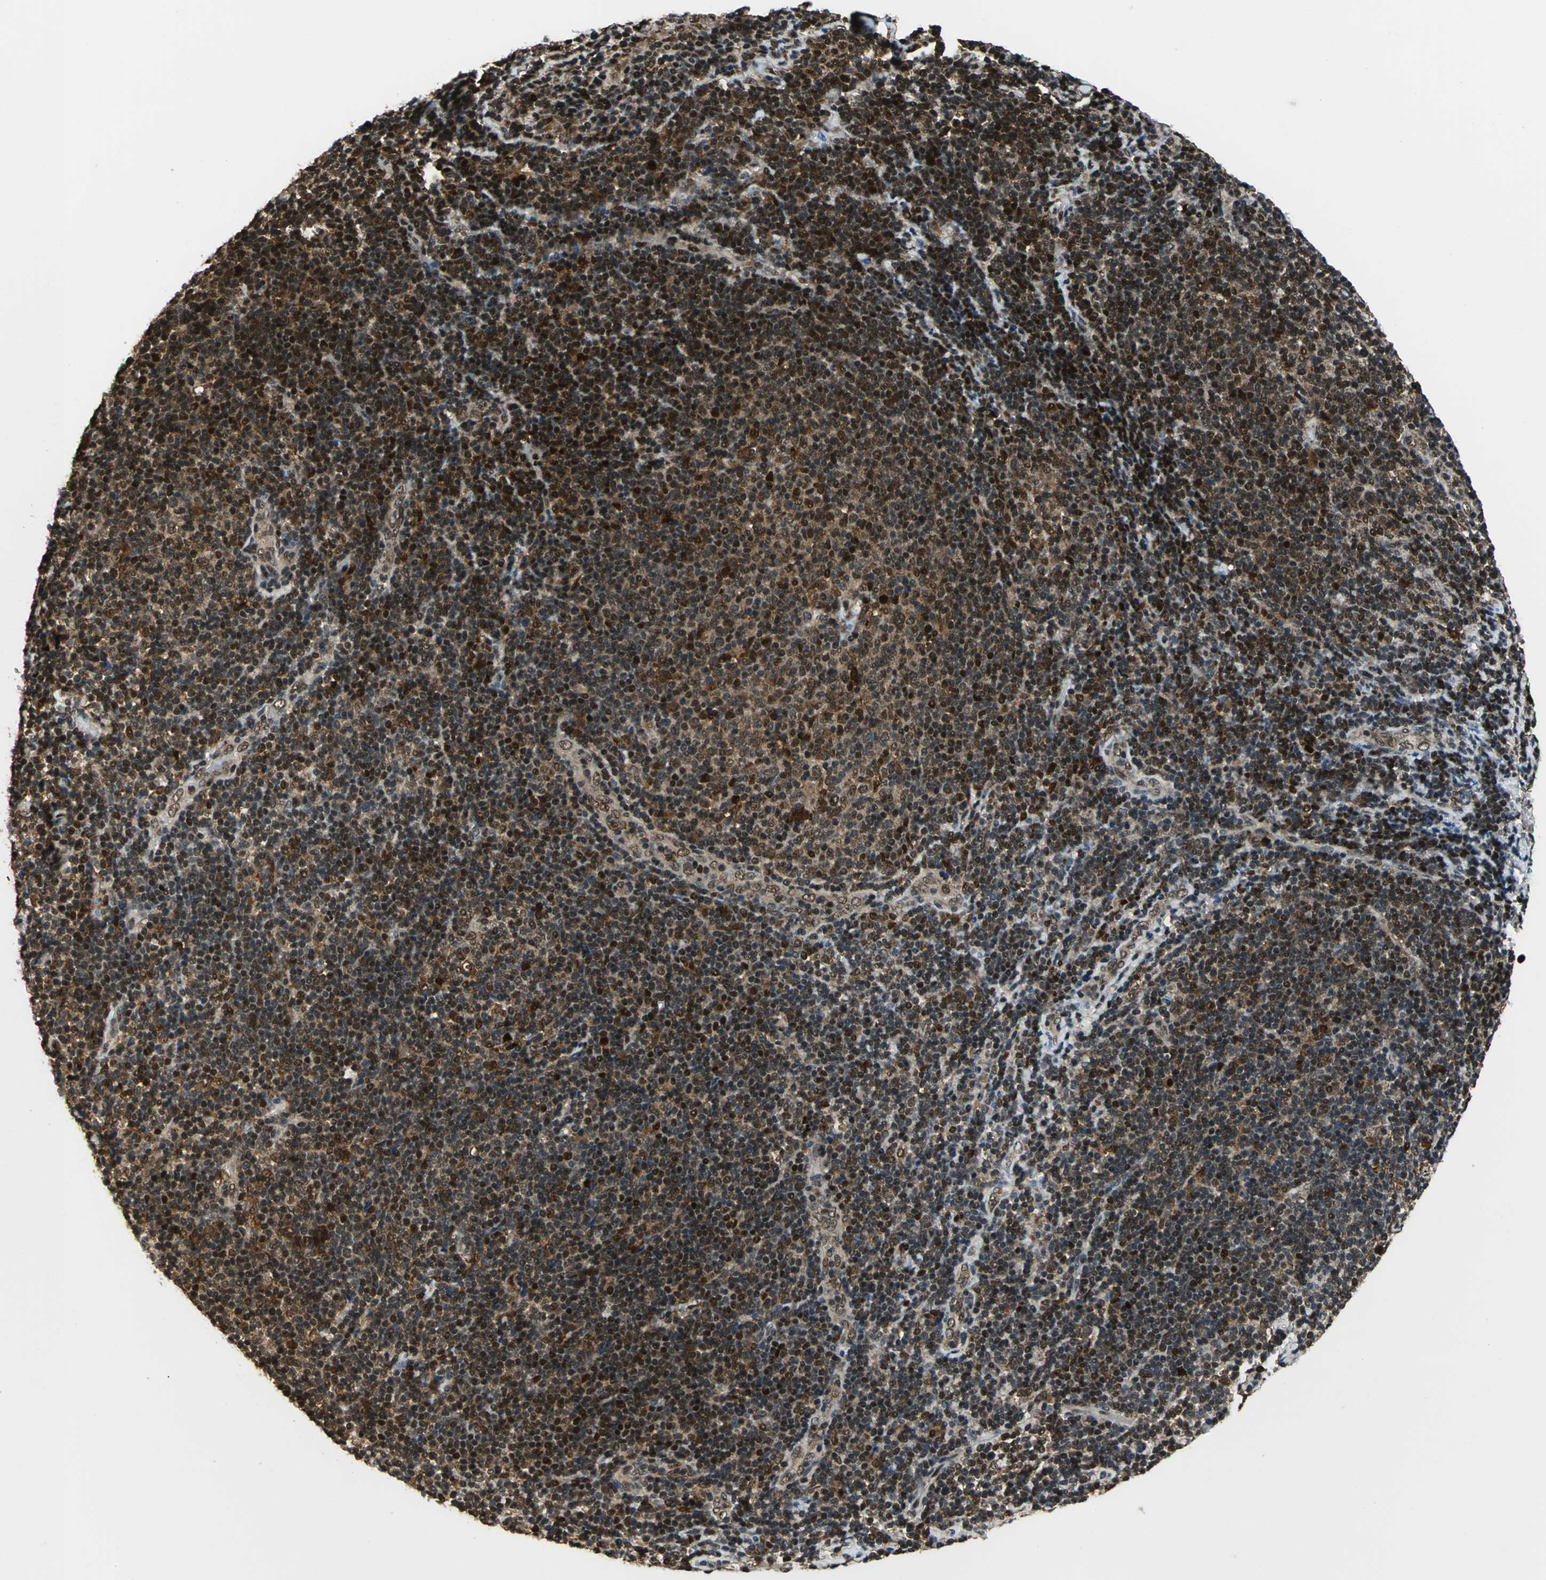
{"staining": {"intensity": "moderate", "quantity": ">75%", "location": "cytoplasmic/membranous,nuclear"}, "tissue": "lymphoma", "cell_type": "Tumor cells", "image_type": "cancer", "snomed": [{"axis": "morphology", "description": "Malignant lymphoma, non-Hodgkin's type, Low grade"}, {"axis": "topography", "description": "Lymph node"}], "caption": "An image showing moderate cytoplasmic/membranous and nuclear positivity in approximately >75% of tumor cells in lymphoma, as visualized by brown immunohistochemical staining.", "gene": "MIS18BP1", "patient": {"sex": "male", "age": 70}}